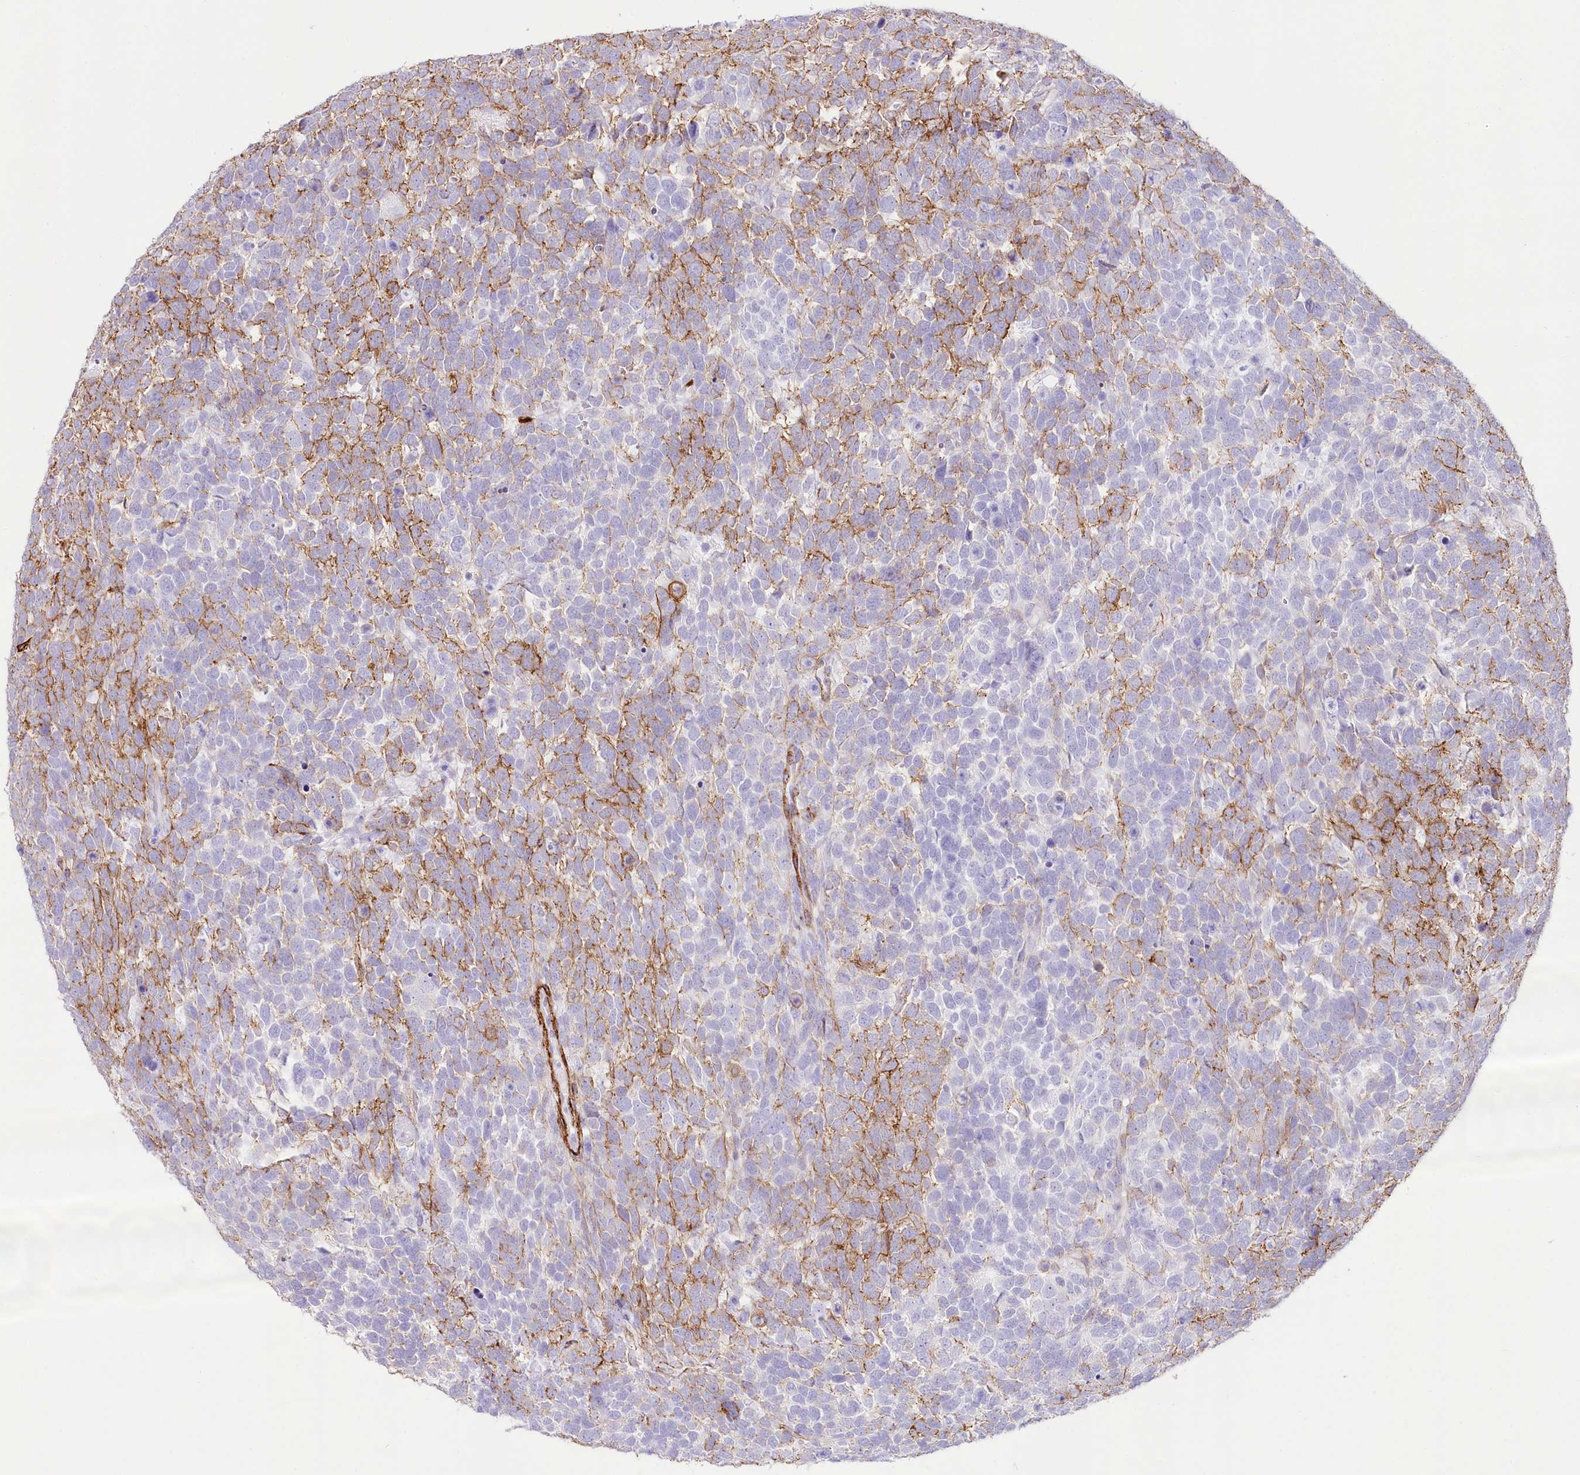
{"staining": {"intensity": "moderate", "quantity": "<25%", "location": "cytoplasmic/membranous"}, "tissue": "urothelial cancer", "cell_type": "Tumor cells", "image_type": "cancer", "snomed": [{"axis": "morphology", "description": "Urothelial carcinoma, High grade"}, {"axis": "topography", "description": "Urinary bladder"}], "caption": "Brown immunohistochemical staining in urothelial cancer demonstrates moderate cytoplasmic/membranous positivity in about <25% of tumor cells. The staining was performed using DAB (3,3'-diaminobenzidine), with brown indicating positive protein expression. Nuclei are stained blue with hematoxylin.", "gene": "SYNPO2", "patient": {"sex": "female", "age": 82}}